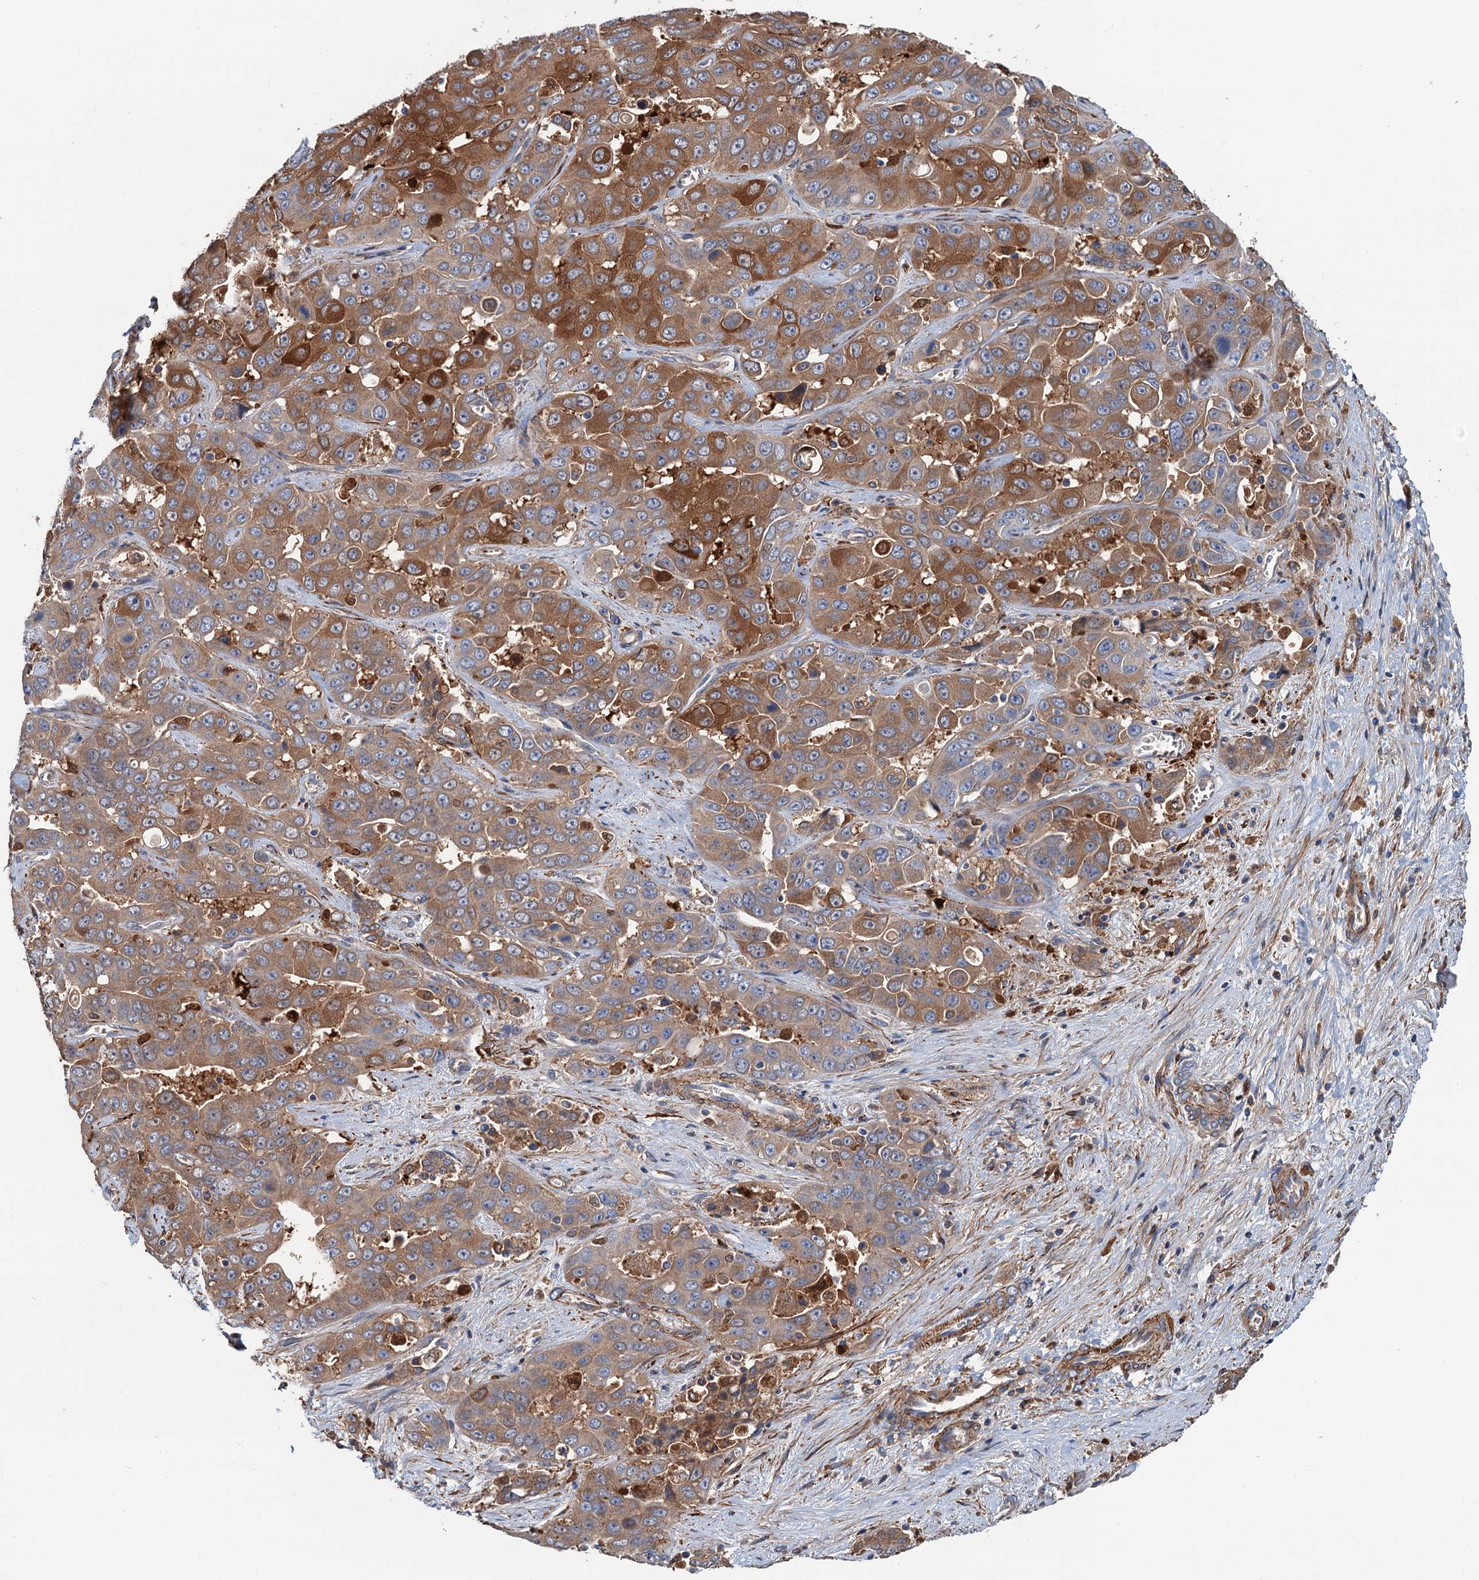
{"staining": {"intensity": "moderate", "quantity": ">75%", "location": "cytoplasmic/membranous"}, "tissue": "liver cancer", "cell_type": "Tumor cells", "image_type": "cancer", "snomed": [{"axis": "morphology", "description": "Cholangiocarcinoma"}, {"axis": "topography", "description": "Liver"}], "caption": "Protein staining exhibits moderate cytoplasmic/membranous positivity in about >75% of tumor cells in cholangiocarcinoma (liver). Nuclei are stained in blue.", "gene": "CSTPP1", "patient": {"sex": "female", "age": 52}}